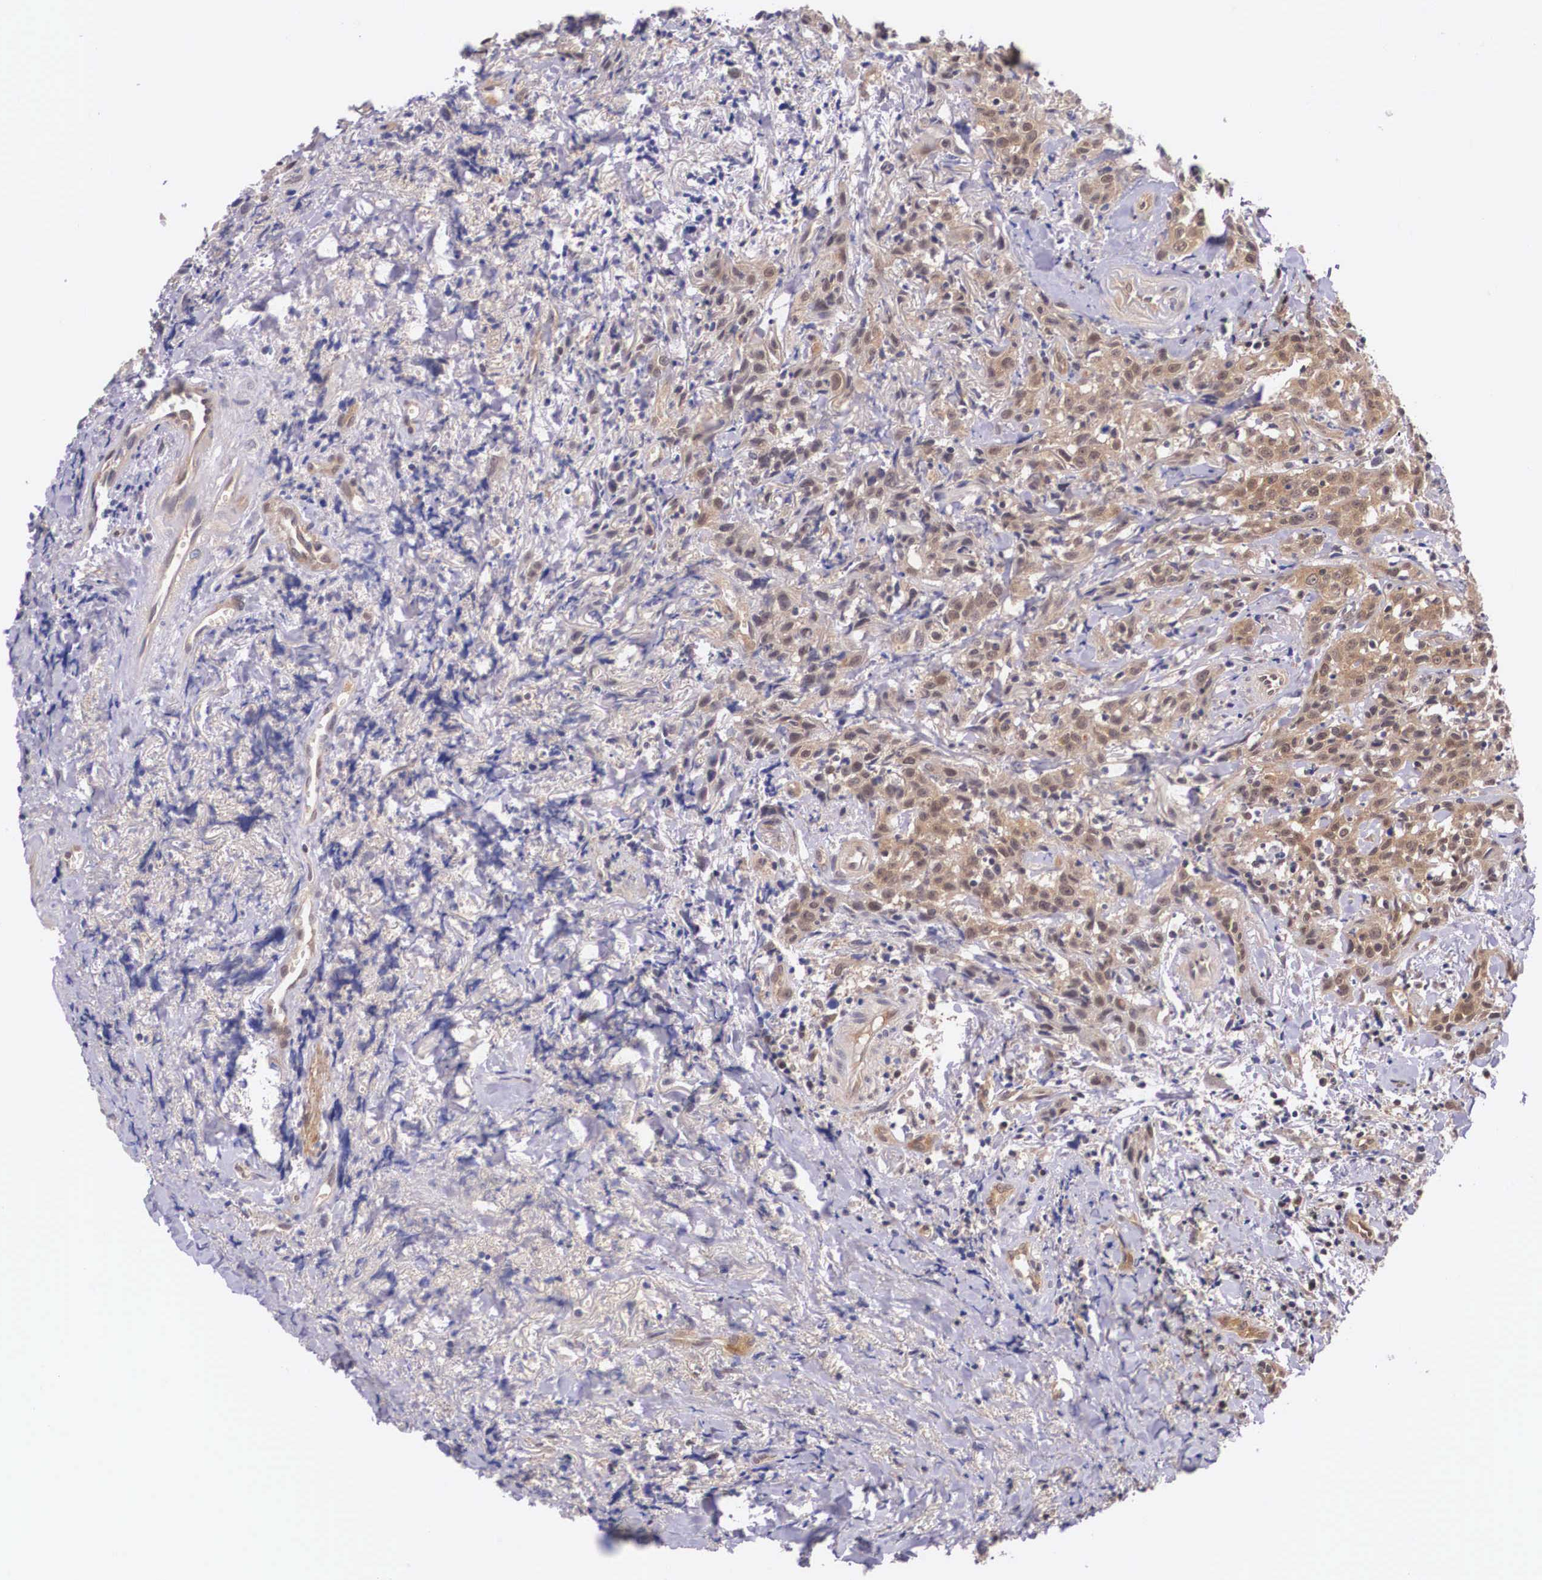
{"staining": {"intensity": "moderate", "quantity": ">75%", "location": "cytoplasmic/membranous"}, "tissue": "head and neck cancer", "cell_type": "Tumor cells", "image_type": "cancer", "snomed": [{"axis": "morphology", "description": "Squamous cell carcinoma, NOS"}, {"axis": "topography", "description": "Oral tissue"}, {"axis": "topography", "description": "Head-Neck"}], "caption": "A brown stain shows moderate cytoplasmic/membranous positivity of a protein in human head and neck cancer tumor cells.", "gene": "IGBP1", "patient": {"sex": "female", "age": 82}}